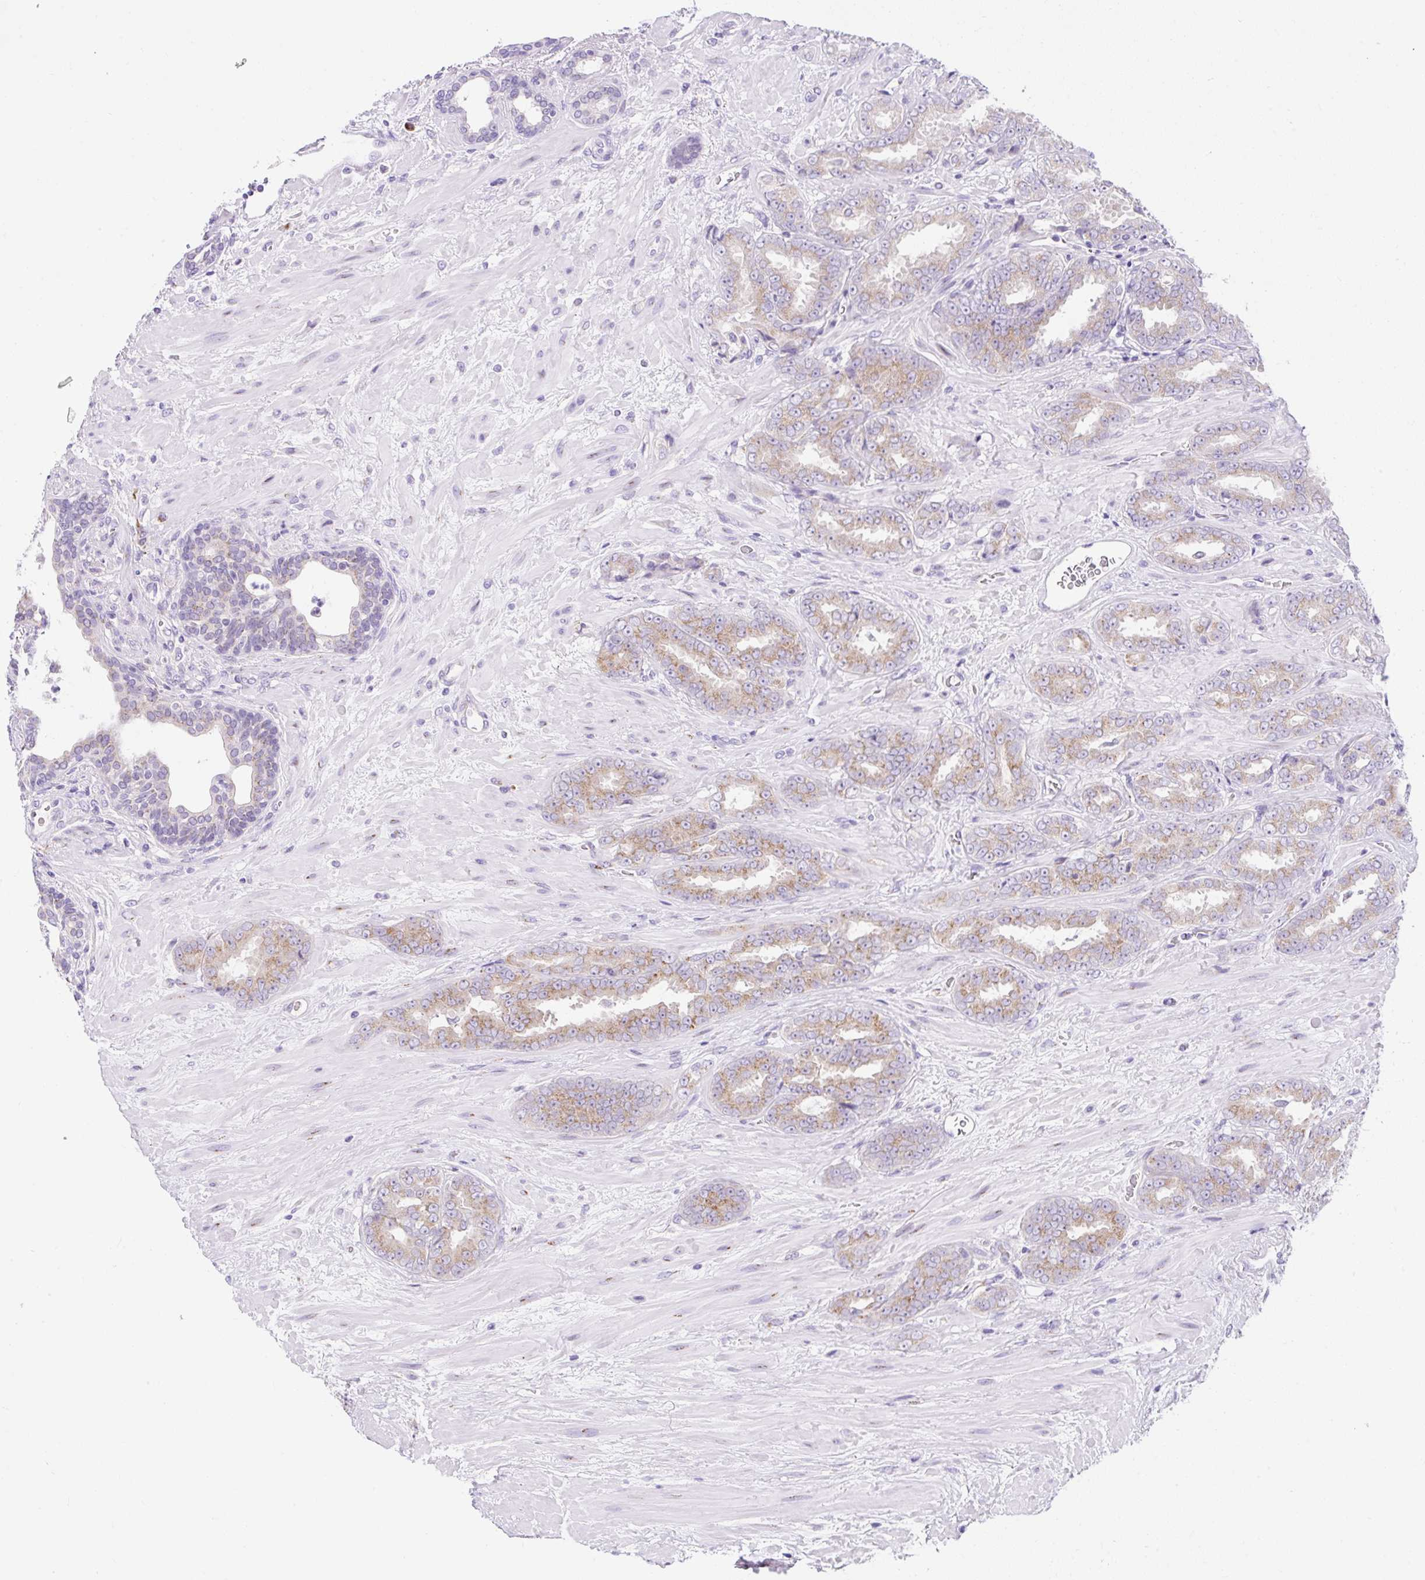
{"staining": {"intensity": "moderate", "quantity": "25%-75%", "location": "cytoplasmic/membranous"}, "tissue": "prostate cancer", "cell_type": "Tumor cells", "image_type": "cancer", "snomed": [{"axis": "morphology", "description": "Adenocarcinoma, High grade"}, {"axis": "topography", "description": "Prostate"}], "caption": "DAB immunohistochemical staining of prostate adenocarcinoma (high-grade) displays moderate cytoplasmic/membranous protein expression in approximately 25%-75% of tumor cells. (DAB (3,3'-diaminobenzidine) IHC, brown staining for protein, blue staining for nuclei).", "gene": "GOLGA8A", "patient": {"sex": "male", "age": 72}}